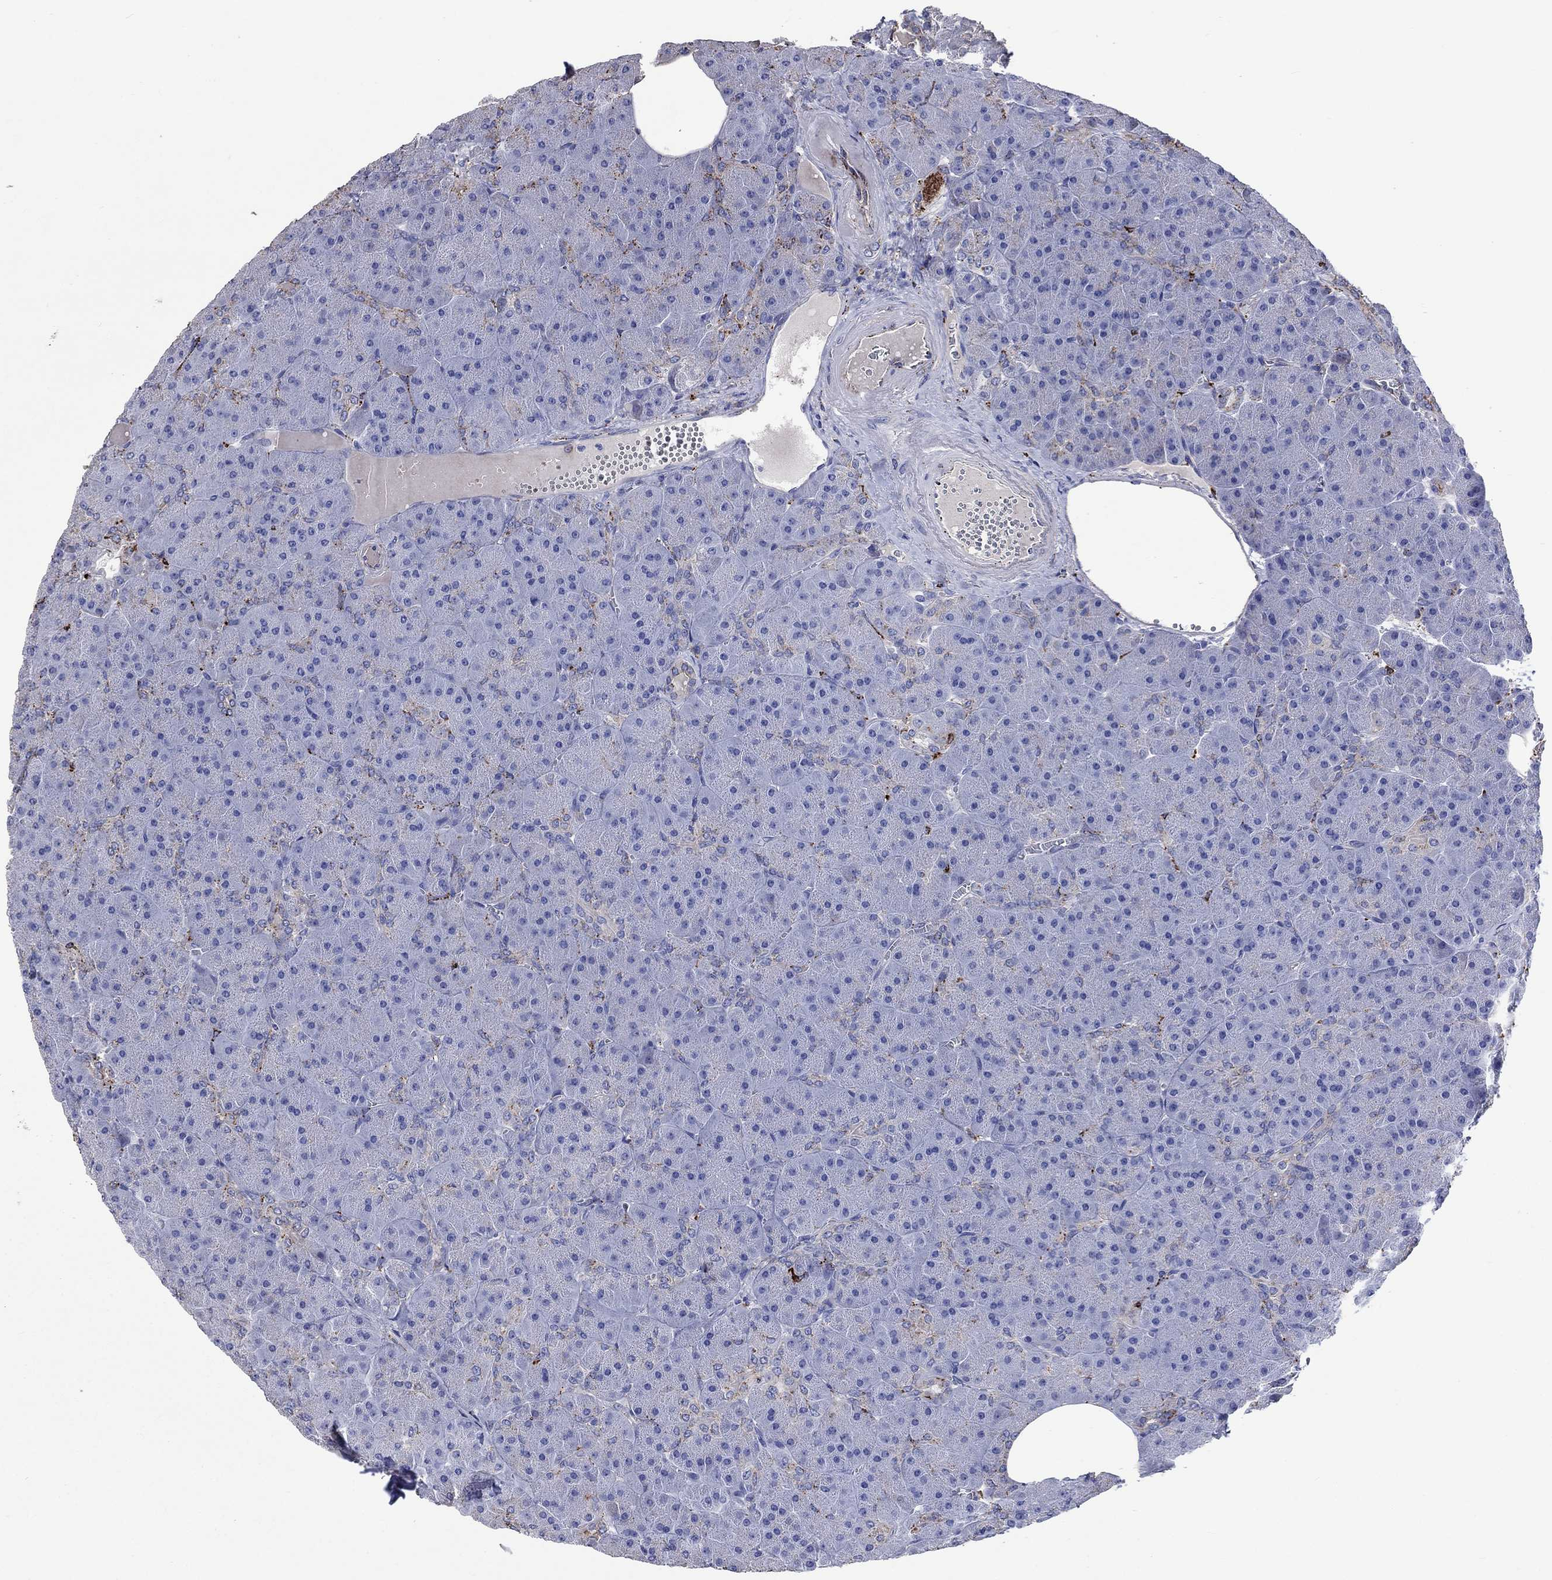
{"staining": {"intensity": "strong", "quantity": "<25%", "location": "cytoplasmic/membranous"}, "tissue": "pancreas", "cell_type": "Exocrine glandular cells", "image_type": "normal", "snomed": [{"axis": "morphology", "description": "Normal tissue, NOS"}, {"axis": "topography", "description": "Pancreas"}], "caption": "Strong cytoplasmic/membranous positivity is present in approximately <25% of exocrine glandular cells in normal pancreas. (DAB (3,3'-diaminobenzidine) IHC with brightfield microscopy, high magnification).", "gene": "CTSB", "patient": {"sex": "male", "age": 61}}